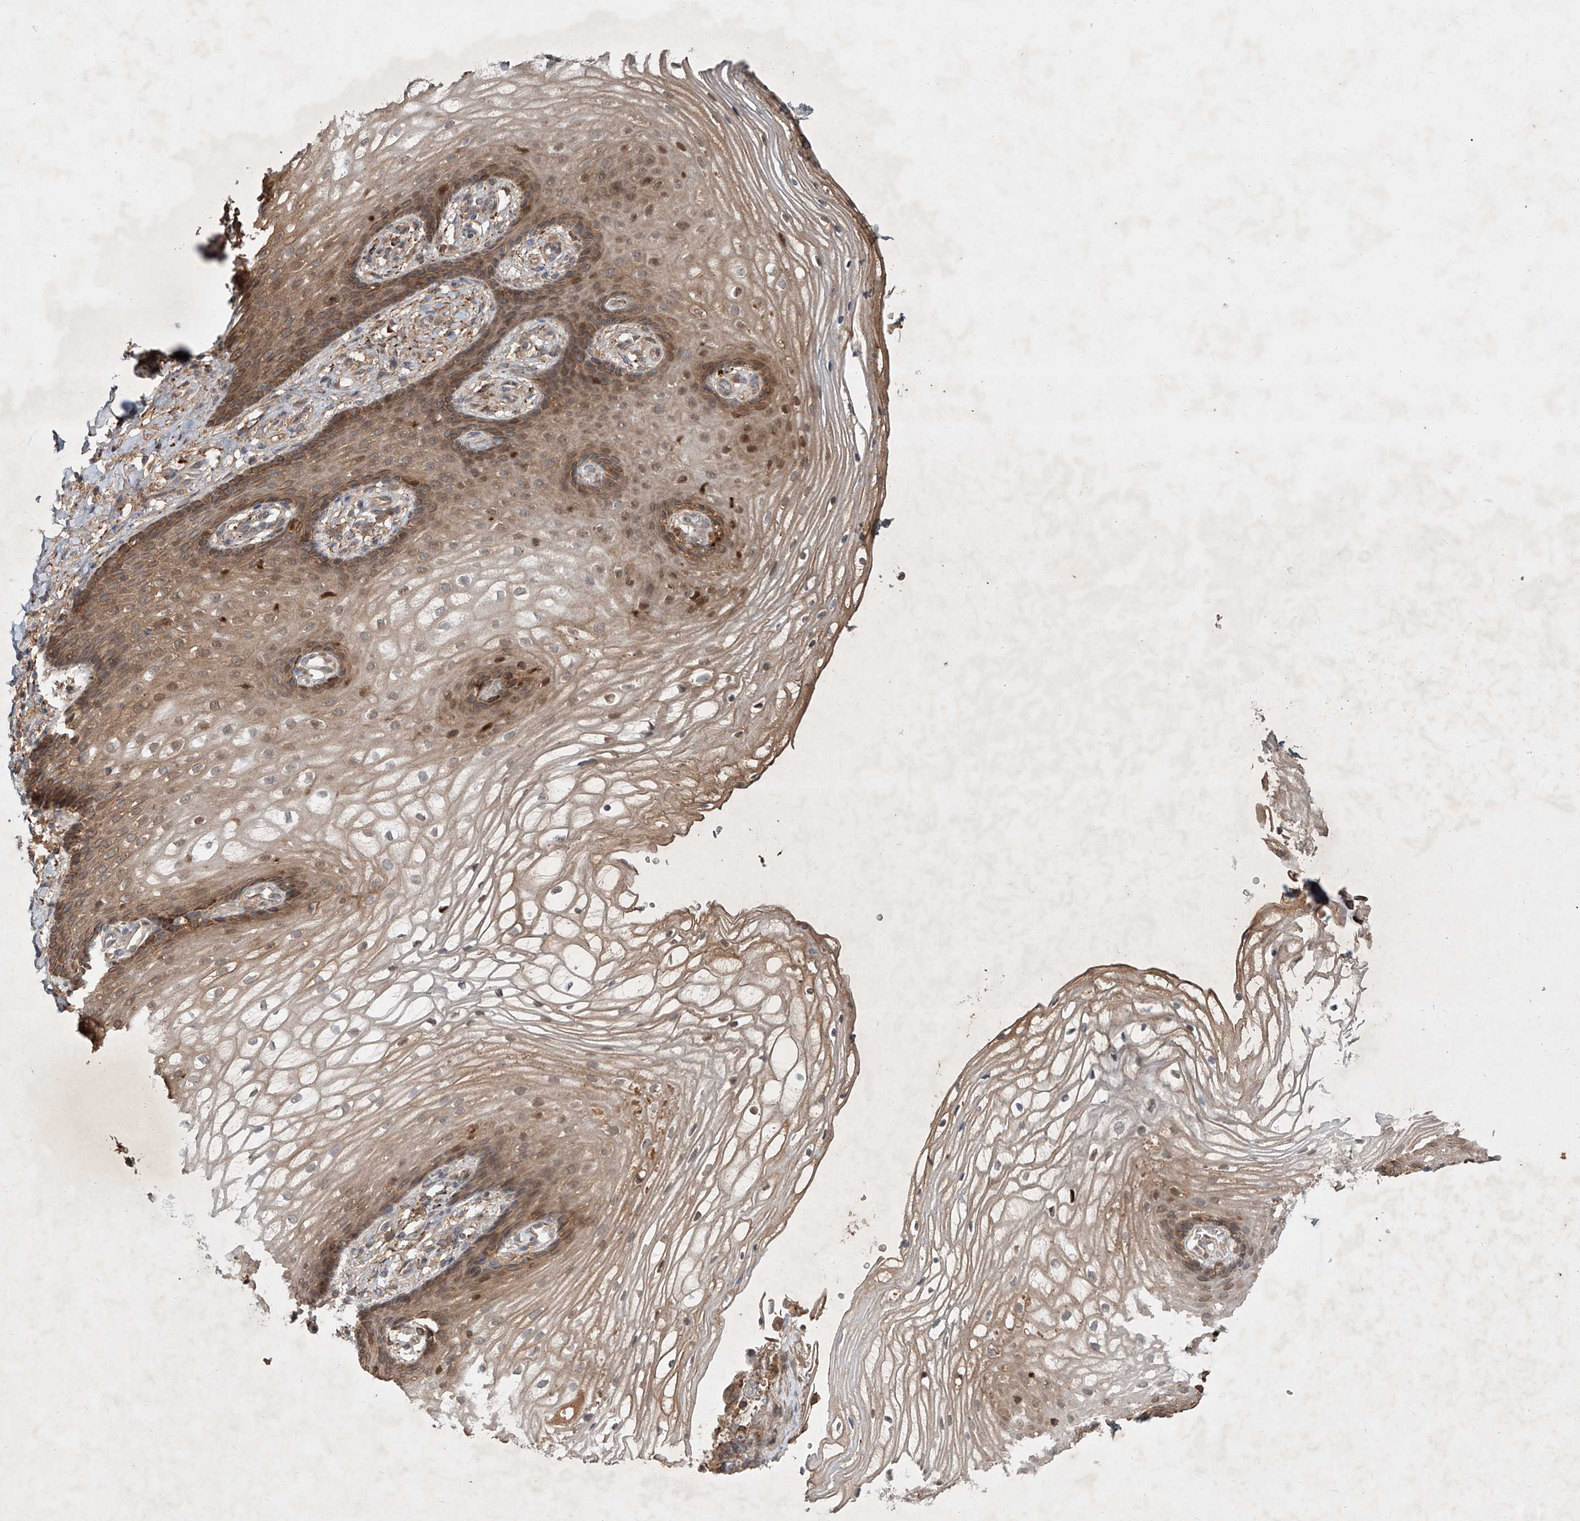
{"staining": {"intensity": "moderate", "quantity": ">75%", "location": "cytoplasmic/membranous,nuclear"}, "tissue": "vagina", "cell_type": "Squamous epithelial cells", "image_type": "normal", "snomed": [{"axis": "morphology", "description": "Normal tissue, NOS"}, {"axis": "topography", "description": "Vagina"}], "caption": "Immunohistochemistry (IHC) (DAB) staining of unremarkable human vagina displays moderate cytoplasmic/membranous,nuclear protein staining in approximately >75% of squamous epithelial cells. The protein of interest is shown in brown color, while the nuclei are stained blue.", "gene": "IER5", "patient": {"sex": "female", "age": 60}}